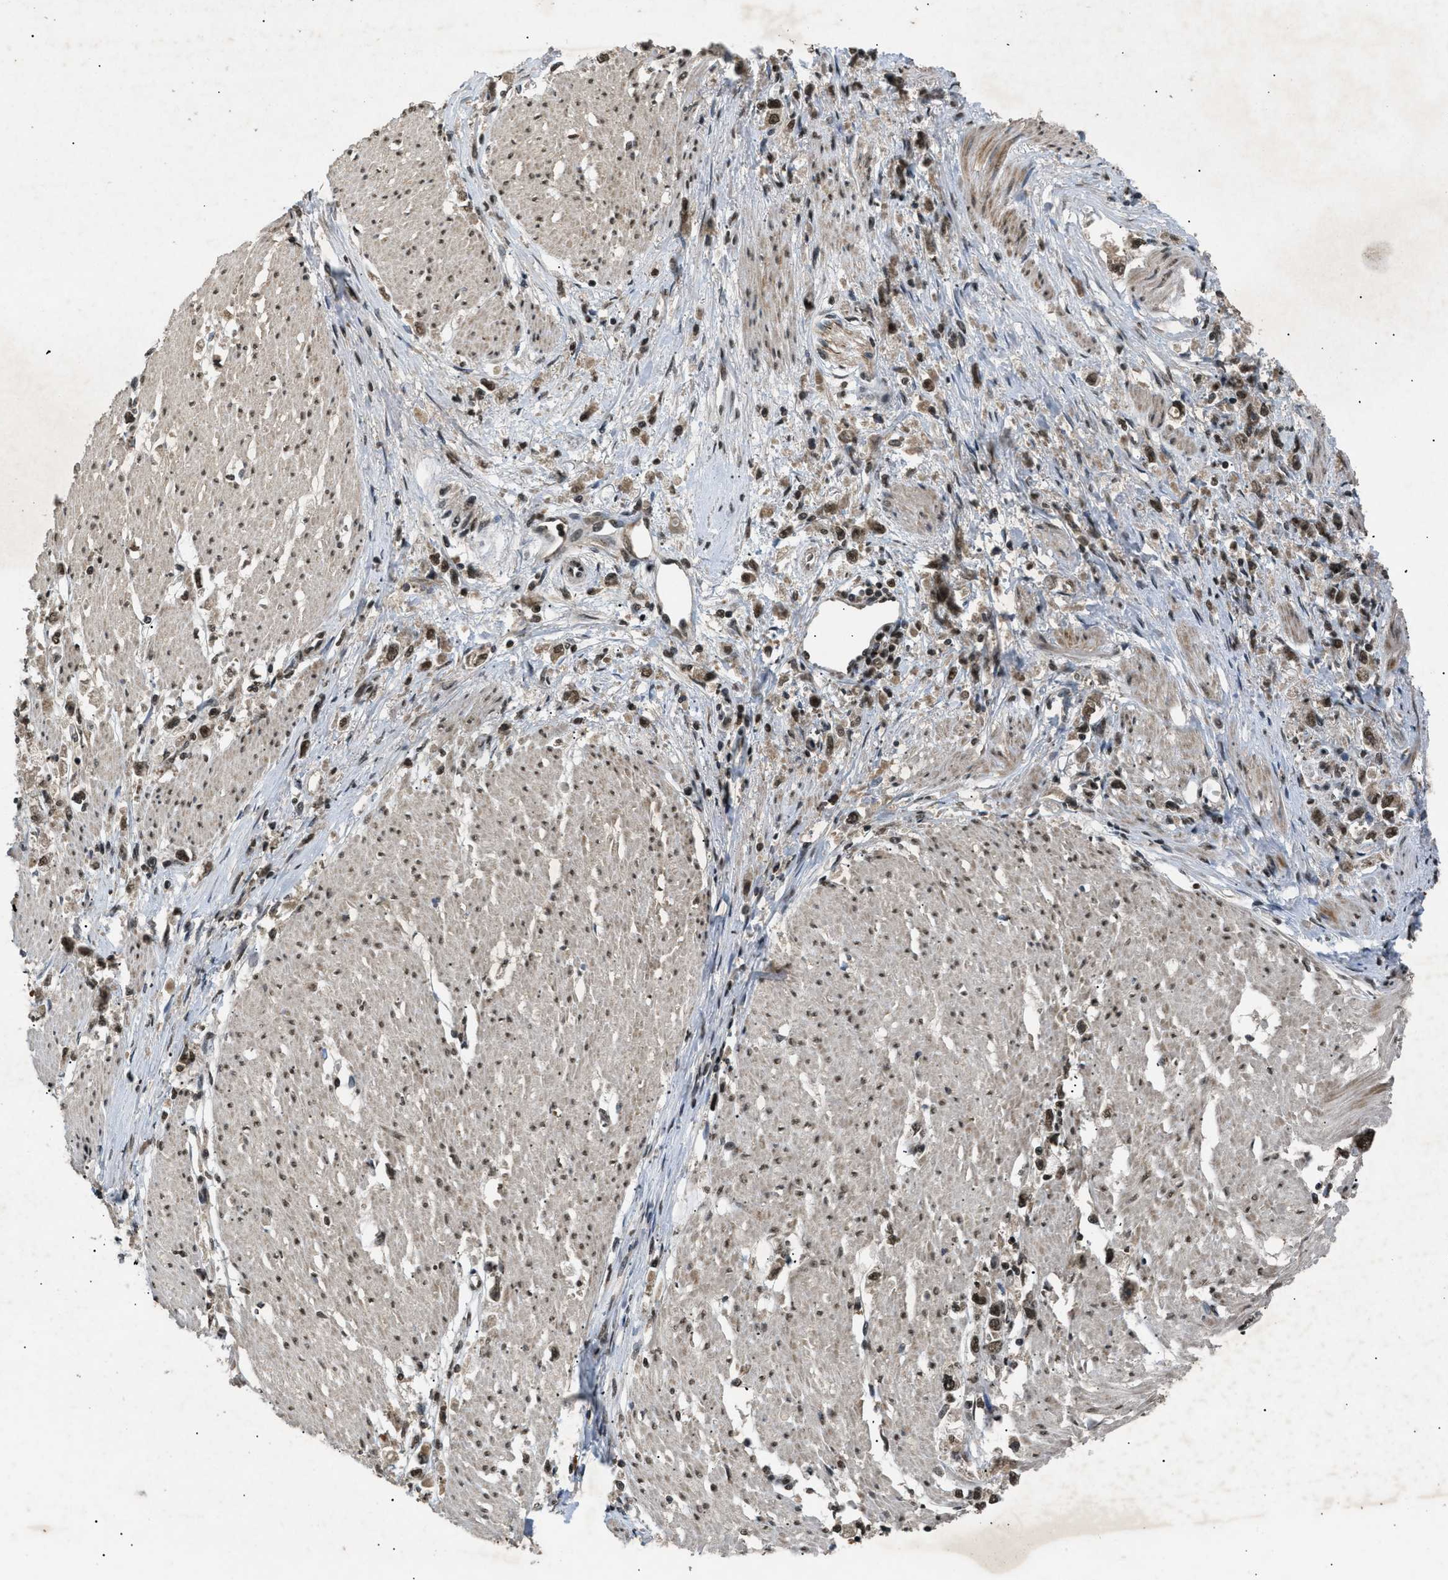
{"staining": {"intensity": "strong", "quantity": ">75%", "location": "nuclear"}, "tissue": "stomach cancer", "cell_type": "Tumor cells", "image_type": "cancer", "snomed": [{"axis": "morphology", "description": "Adenocarcinoma, NOS"}, {"axis": "topography", "description": "Stomach"}], "caption": "A brown stain highlights strong nuclear expression of a protein in human stomach adenocarcinoma tumor cells. (DAB IHC, brown staining for protein, blue staining for nuclei).", "gene": "RBM5", "patient": {"sex": "female", "age": 59}}